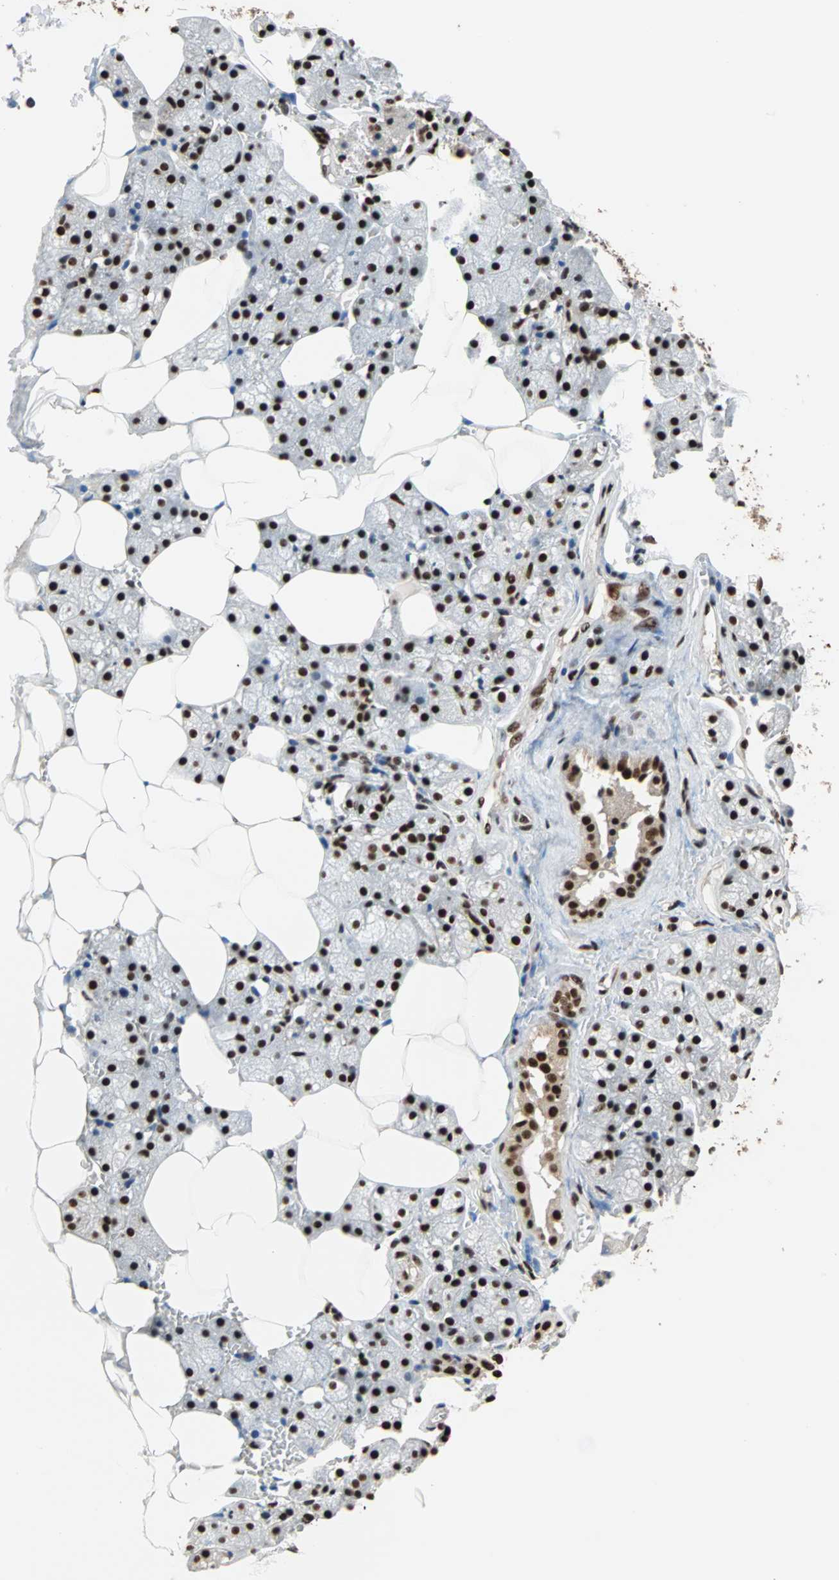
{"staining": {"intensity": "strong", "quantity": ">75%", "location": "cytoplasmic/membranous,nuclear"}, "tissue": "salivary gland", "cell_type": "Glandular cells", "image_type": "normal", "snomed": [{"axis": "morphology", "description": "Normal tissue, NOS"}, {"axis": "topography", "description": "Salivary gland"}], "caption": "Protein expression analysis of normal salivary gland exhibits strong cytoplasmic/membranous,nuclear staining in about >75% of glandular cells.", "gene": "ILF2", "patient": {"sex": "male", "age": 62}}